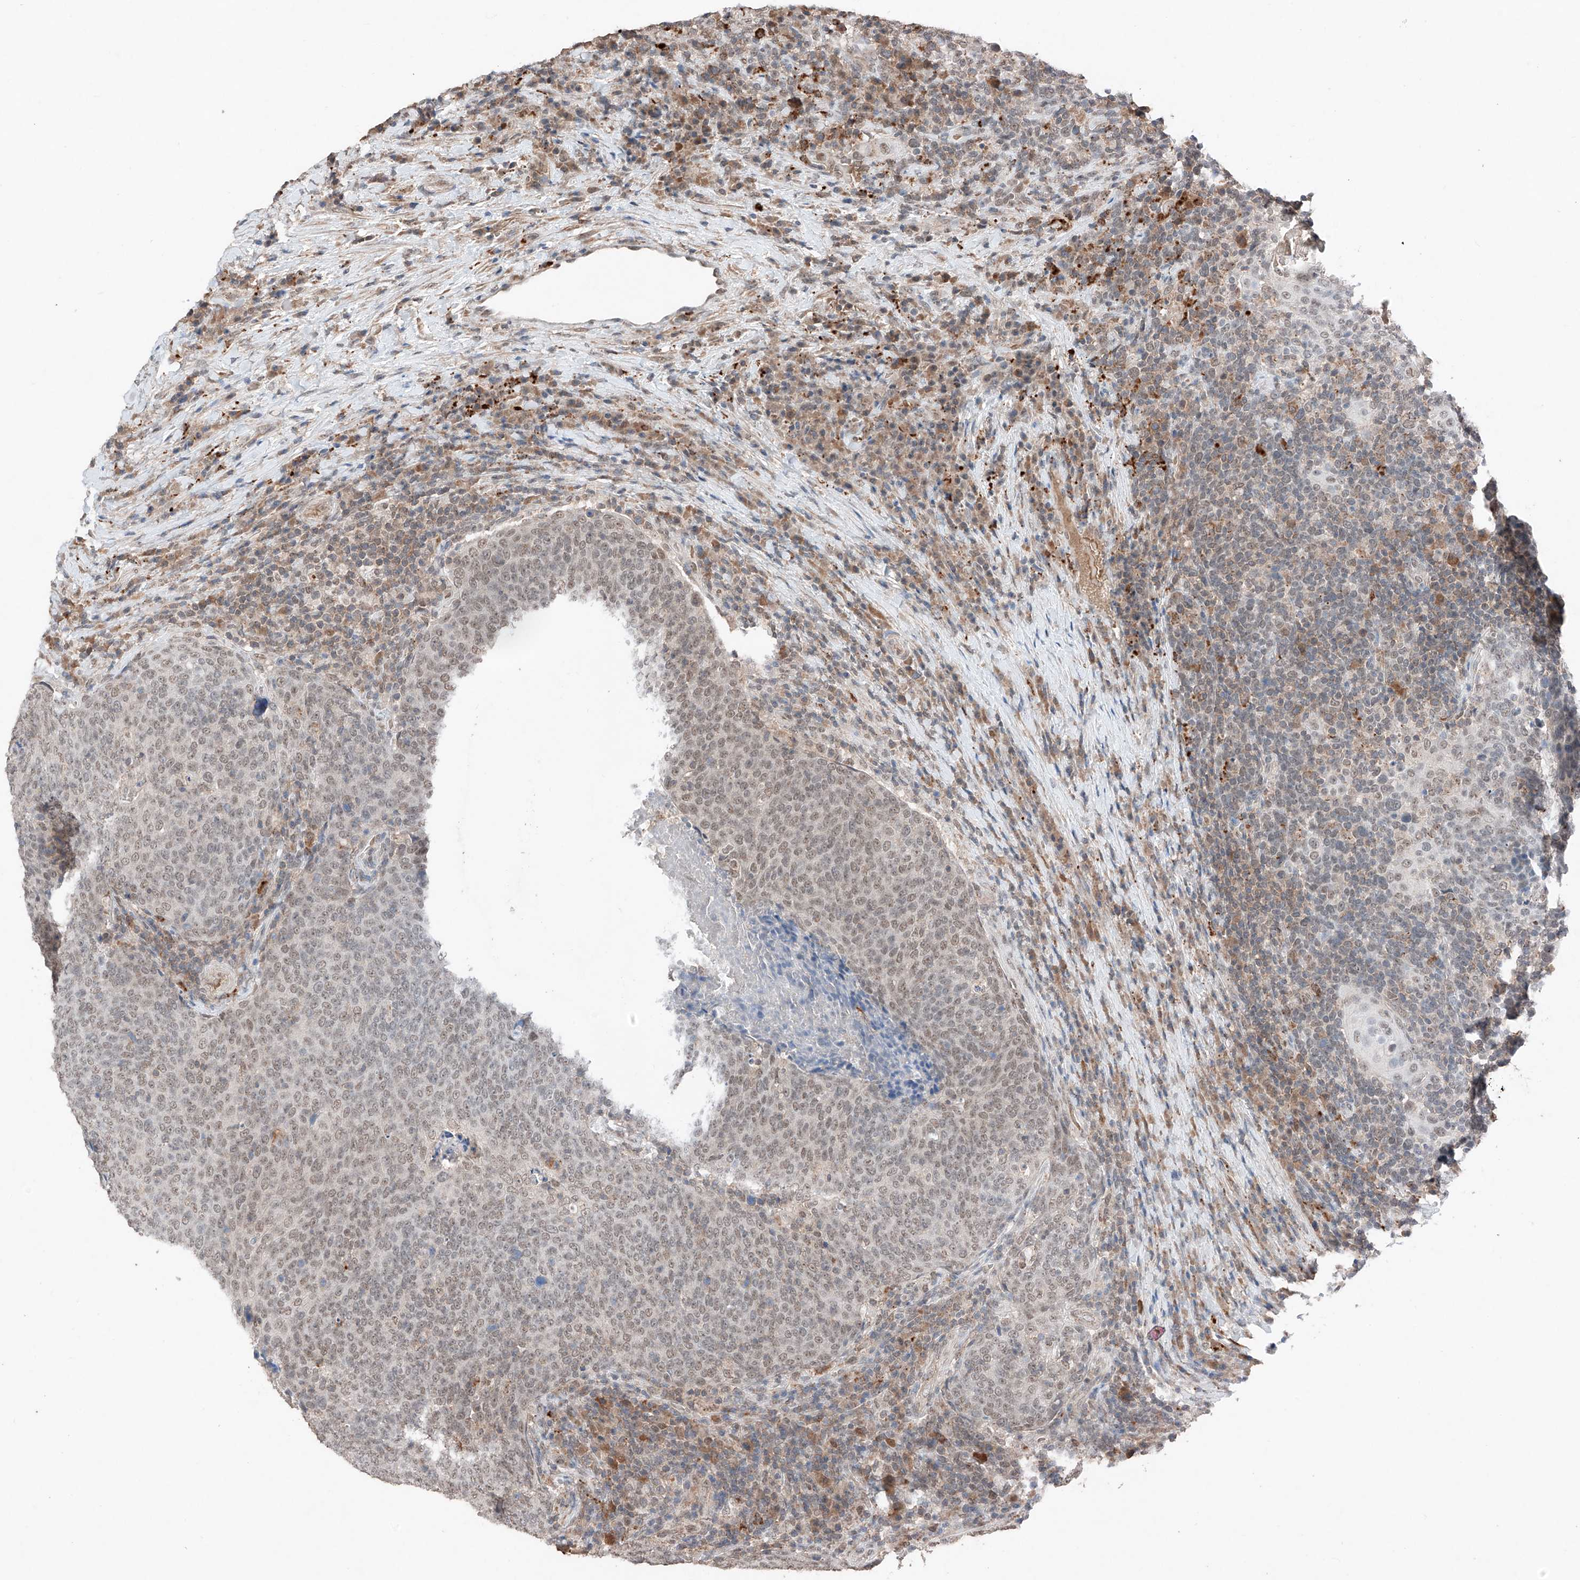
{"staining": {"intensity": "weak", "quantity": ">75%", "location": "nuclear"}, "tissue": "head and neck cancer", "cell_type": "Tumor cells", "image_type": "cancer", "snomed": [{"axis": "morphology", "description": "Squamous cell carcinoma, NOS"}, {"axis": "morphology", "description": "Squamous cell carcinoma, metastatic, NOS"}, {"axis": "topography", "description": "Lymph node"}, {"axis": "topography", "description": "Head-Neck"}], "caption": "Head and neck cancer (metastatic squamous cell carcinoma) stained with a protein marker shows weak staining in tumor cells.", "gene": "TBX4", "patient": {"sex": "male", "age": 62}}